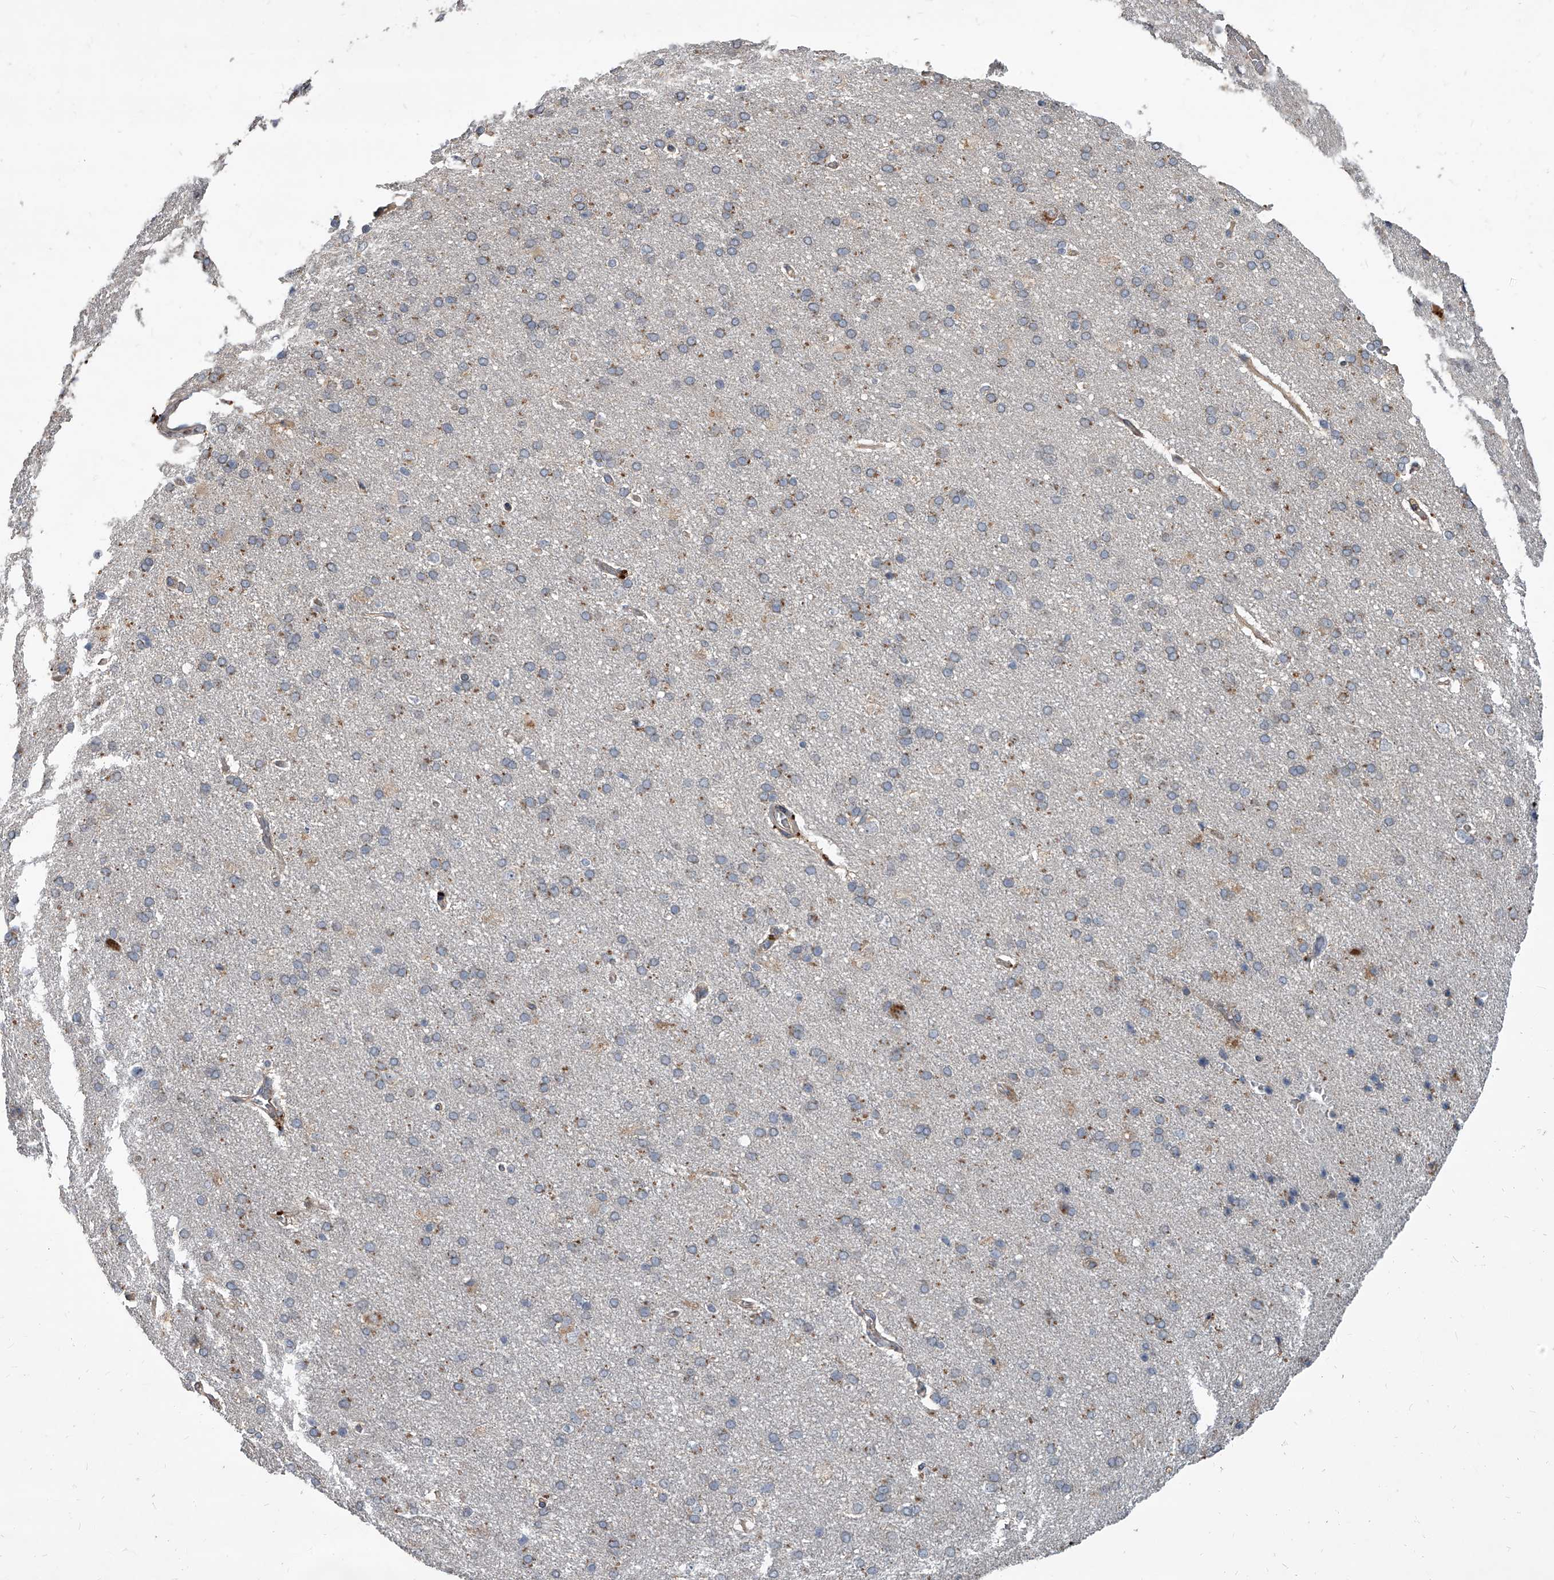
{"staining": {"intensity": "weak", "quantity": ">75%", "location": "cytoplasmic/membranous"}, "tissue": "cerebral cortex", "cell_type": "Endothelial cells", "image_type": "normal", "snomed": [{"axis": "morphology", "description": "Normal tissue, NOS"}, {"axis": "topography", "description": "Cerebral cortex"}], "caption": "Weak cytoplasmic/membranous staining is appreciated in approximately >75% of endothelial cells in benign cerebral cortex.", "gene": "EVA1C", "patient": {"sex": "male", "age": 62}}